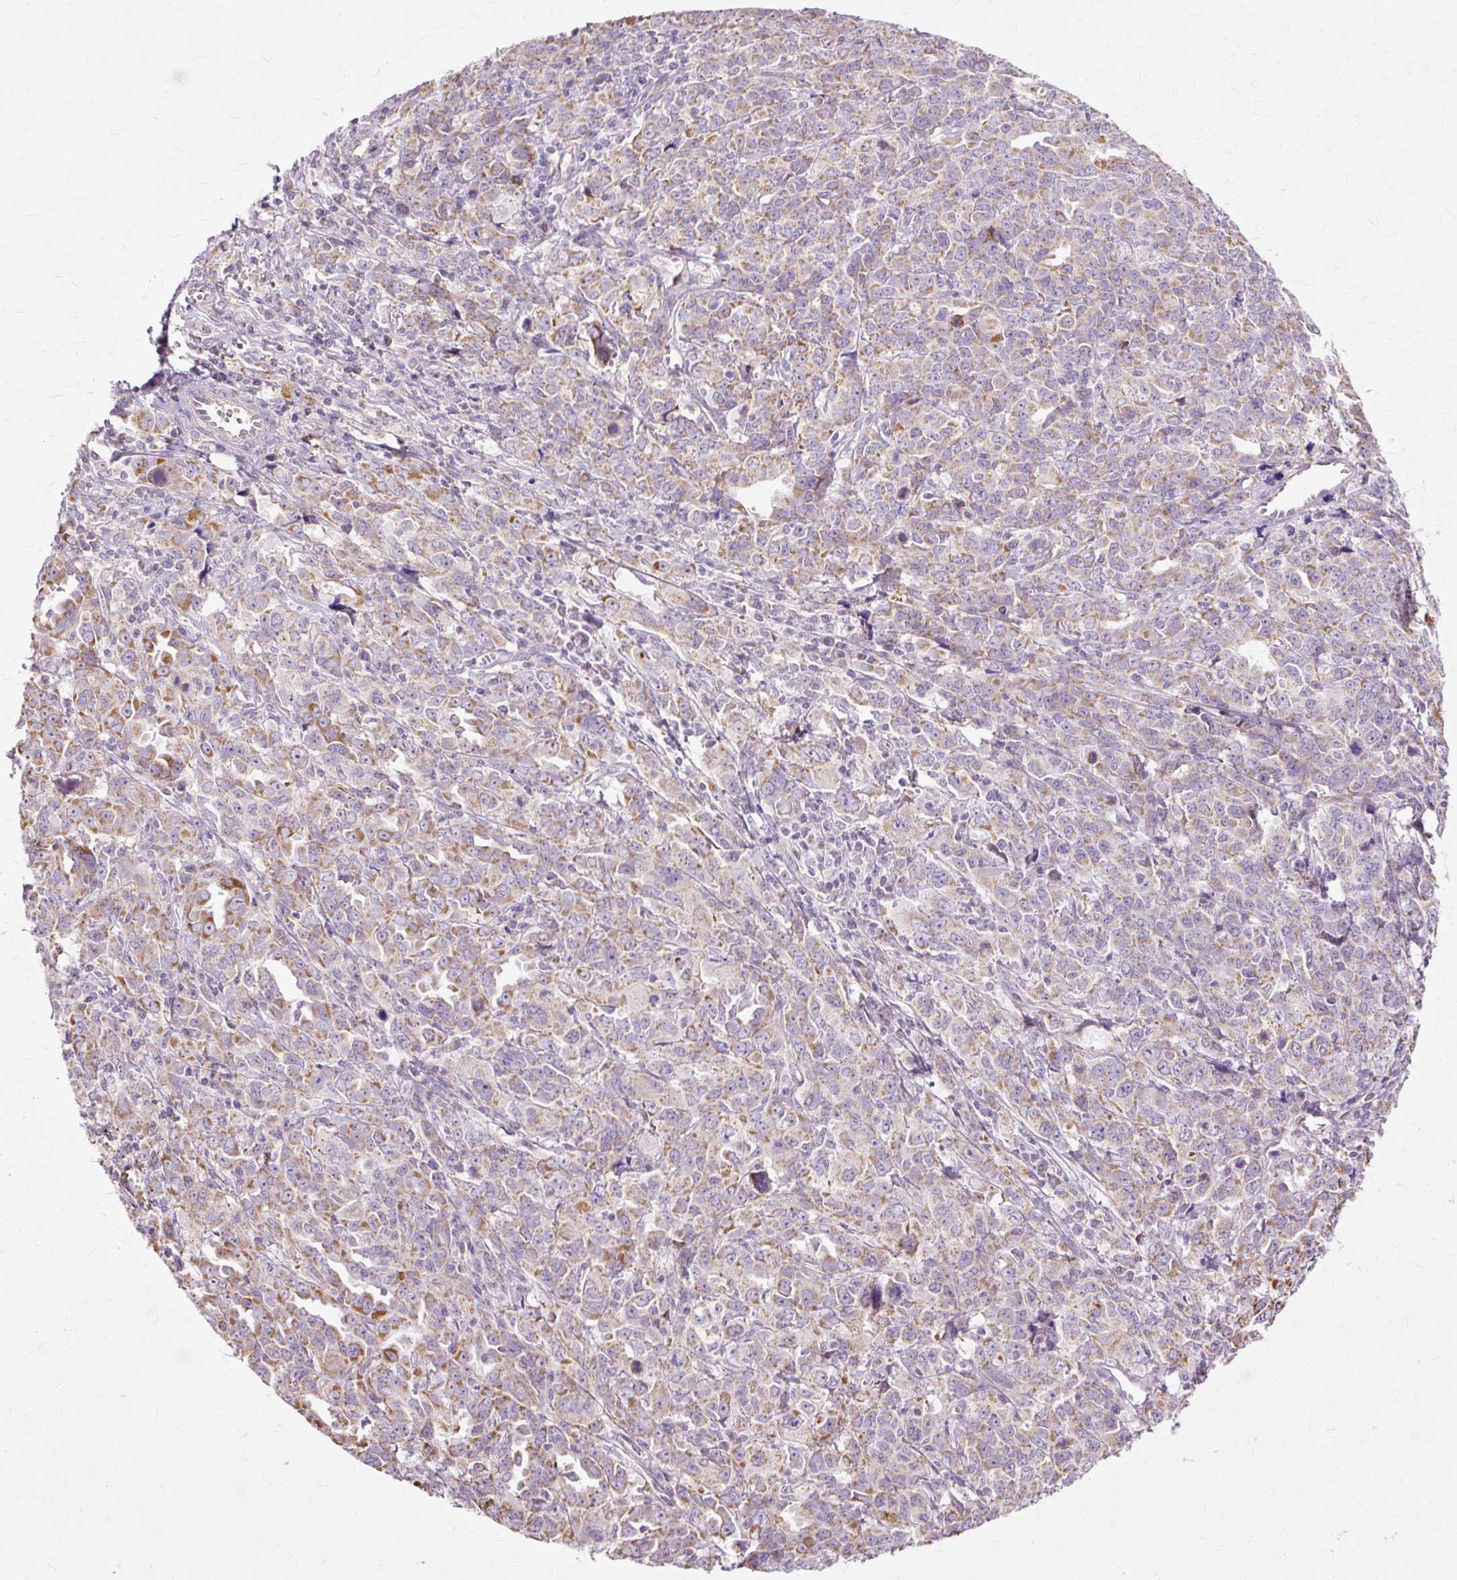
{"staining": {"intensity": "weak", "quantity": "25%-75%", "location": "cytoplasmic/membranous"}, "tissue": "ovarian cancer", "cell_type": "Tumor cells", "image_type": "cancer", "snomed": [{"axis": "morphology", "description": "Adenocarcinoma, NOS"}, {"axis": "morphology", "description": "Carcinoma, endometroid"}, {"axis": "topography", "description": "Ovary"}], "caption": "This histopathology image shows ovarian cancer (adenocarcinoma) stained with IHC to label a protein in brown. The cytoplasmic/membranous of tumor cells show weak positivity for the protein. Nuclei are counter-stained blue.", "gene": "PDZD2", "patient": {"sex": "female", "age": 72}}